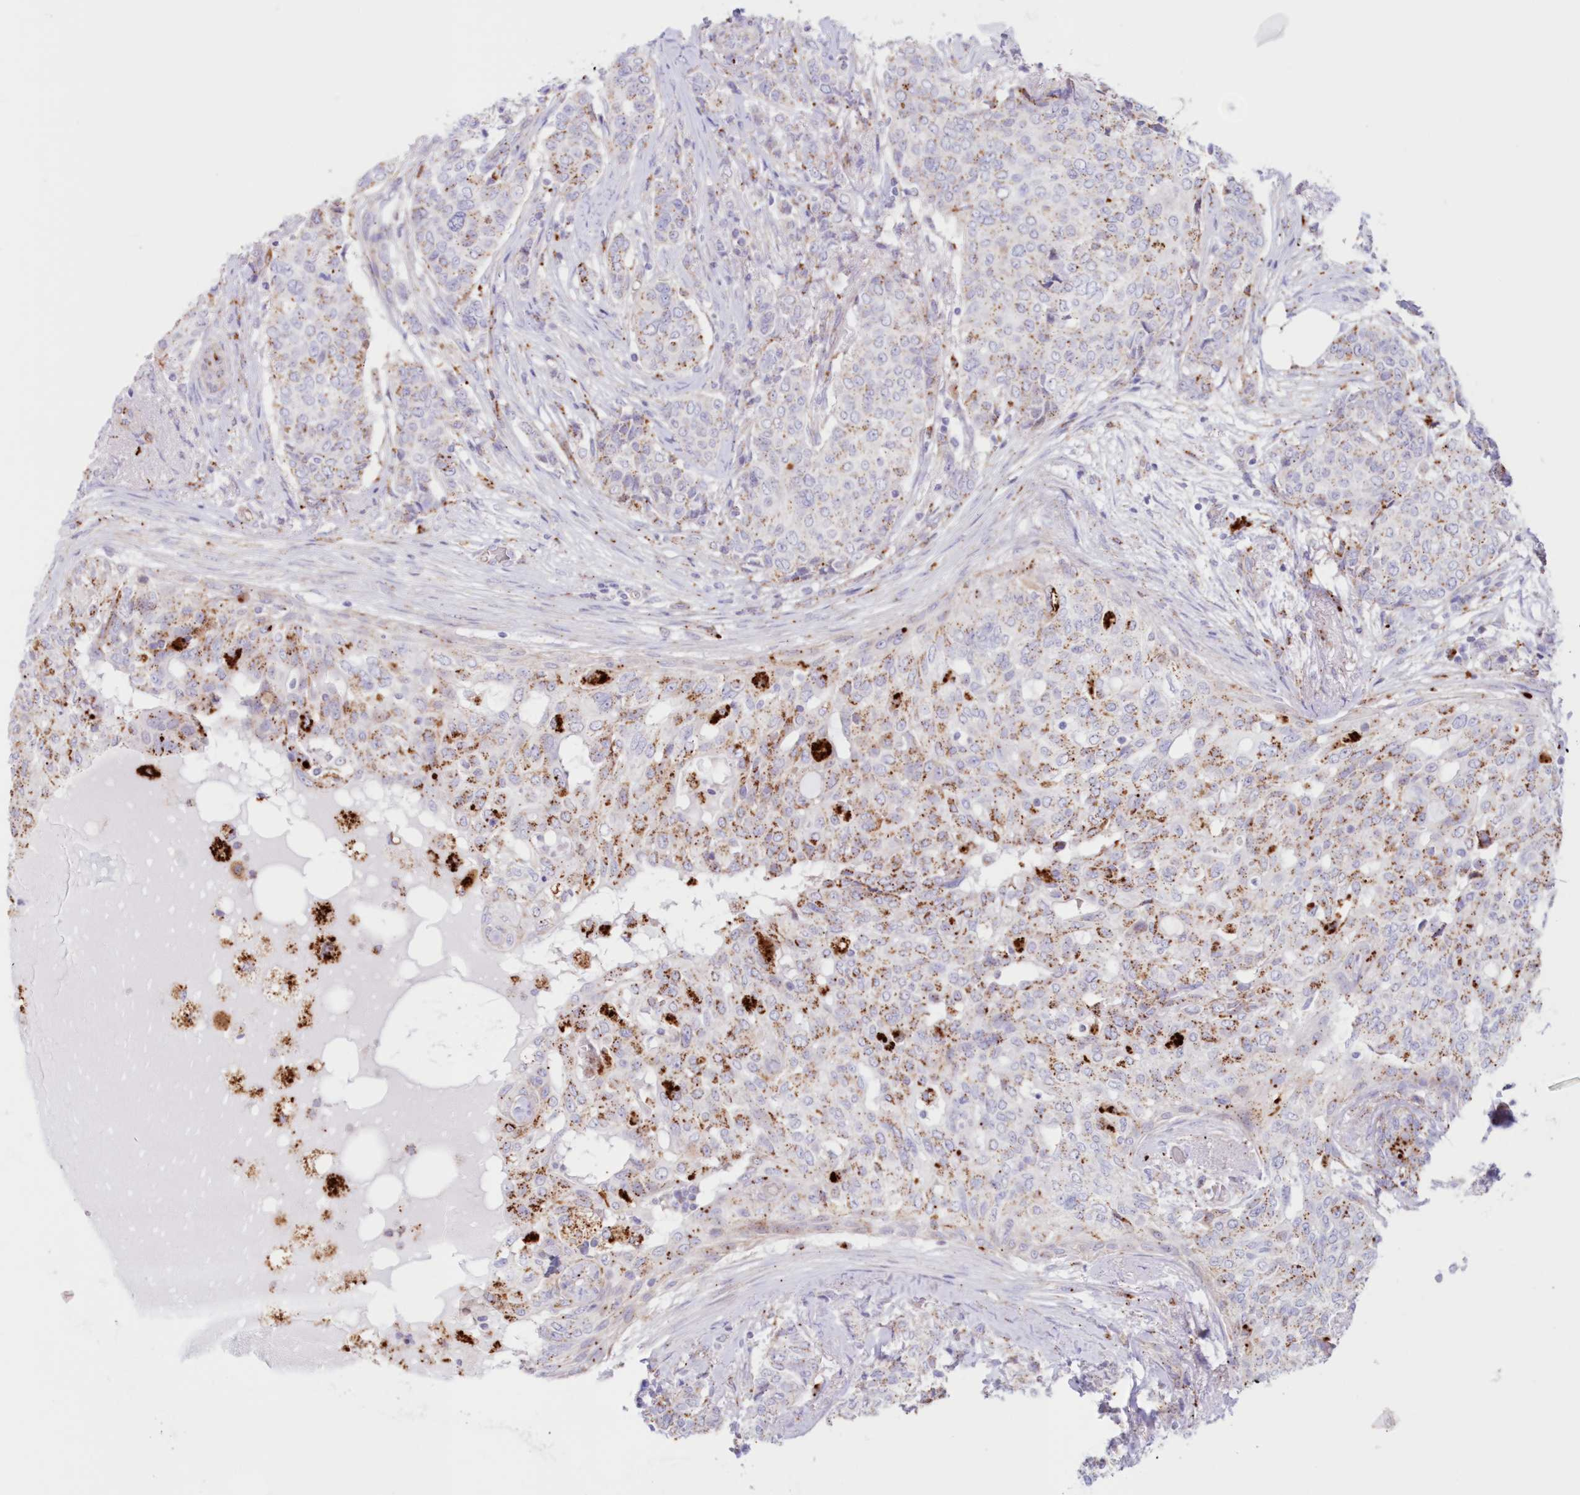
{"staining": {"intensity": "moderate", "quantity": "25%-75%", "location": "cytoplasmic/membranous"}, "tissue": "breast cancer", "cell_type": "Tumor cells", "image_type": "cancer", "snomed": [{"axis": "morphology", "description": "Lobular carcinoma"}, {"axis": "topography", "description": "Breast"}], "caption": "Immunohistochemistry image of neoplastic tissue: human lobular carcinoma (breast) stained using IHC demonstrates medium levels of moderate protein expression localized specifically in the cytoplasmic/membranous of tumor cells, appearing as a cytoplasmic/membranous brown color.", "gene": "TPP1", "patient": {"sex": "female", "age": 51}}